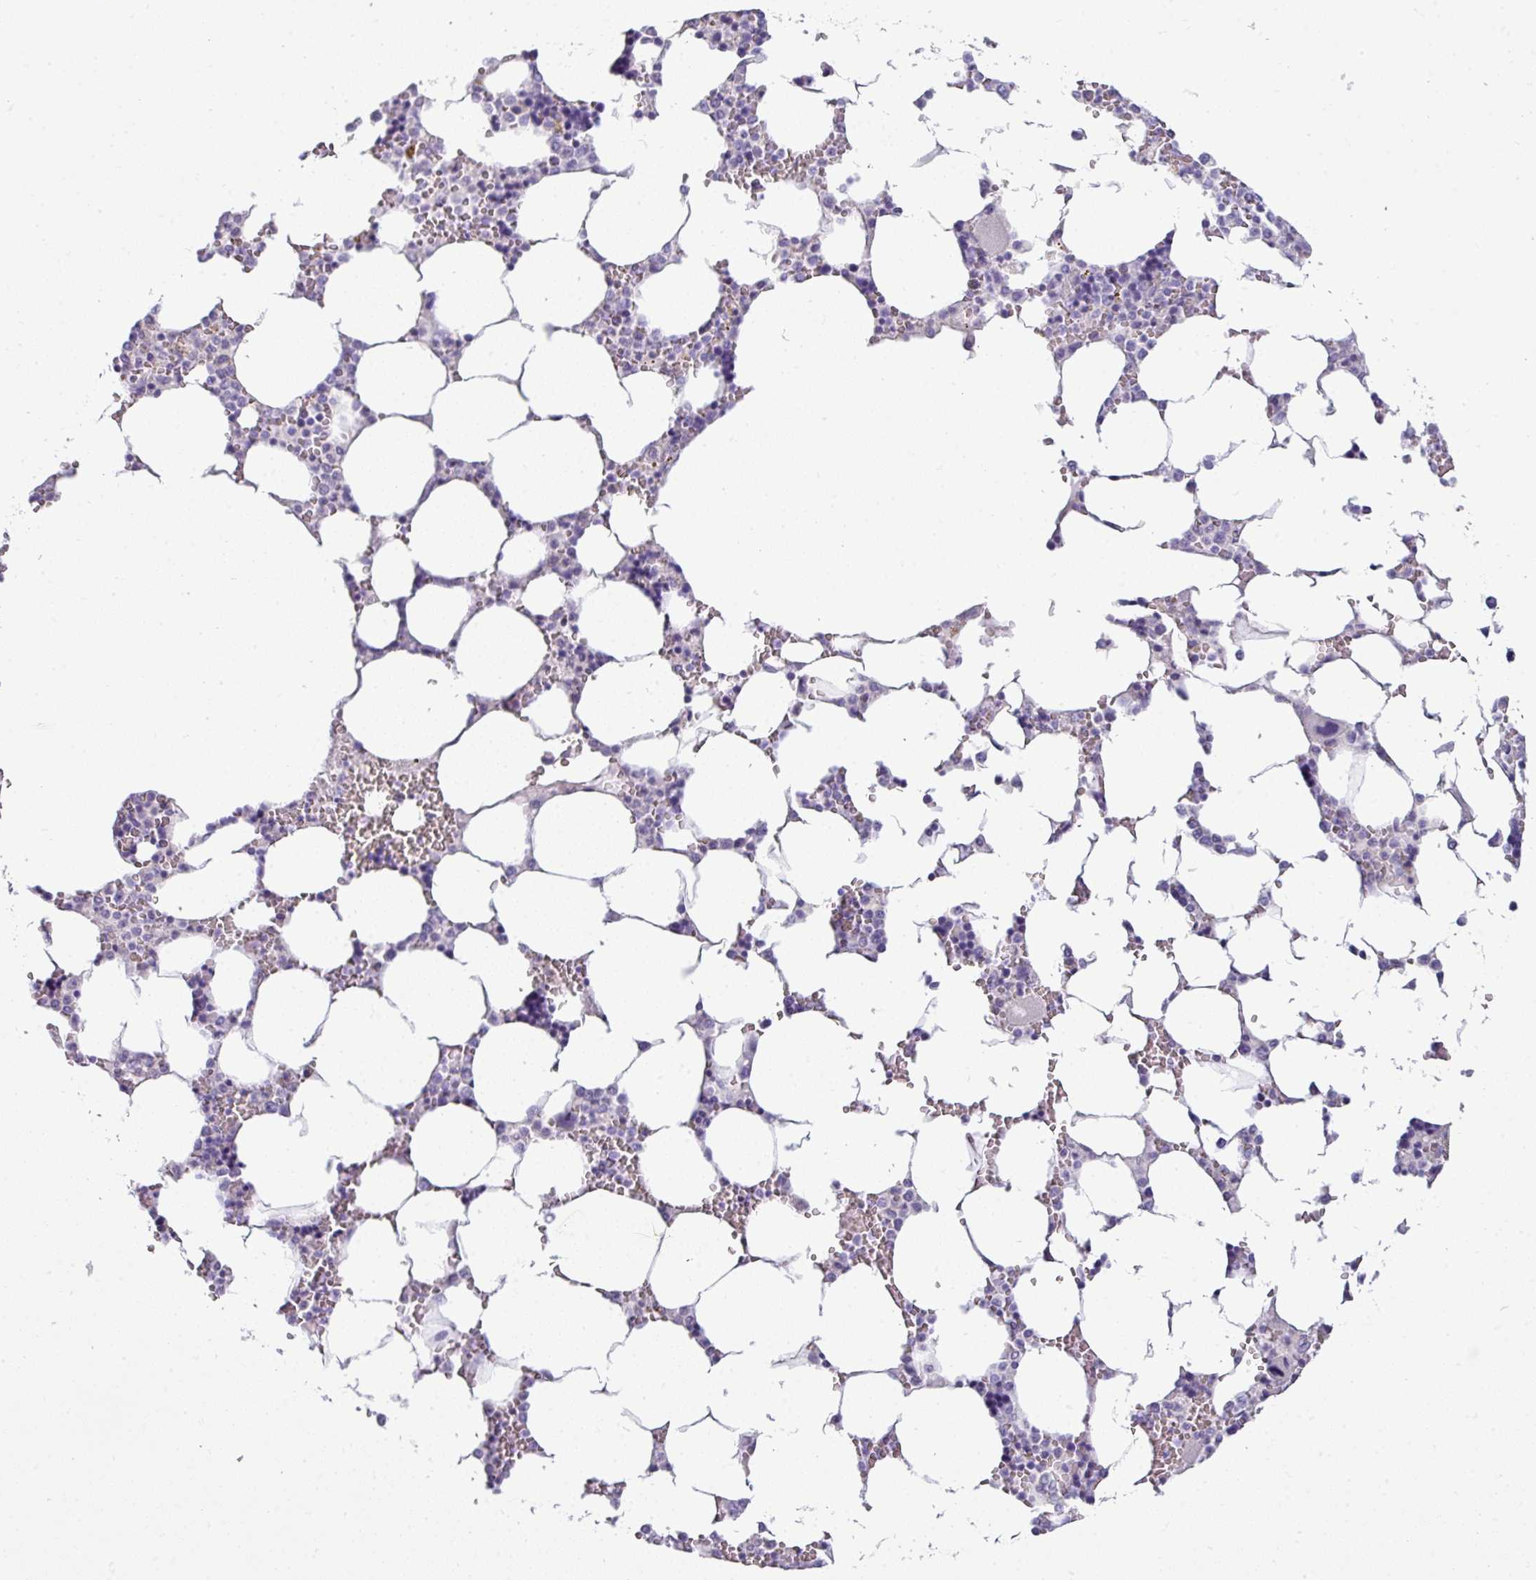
{"staining": {"intensity": "negative", "quantity": "none", "location": "none"}, "tissue": "bone marrow", "cell_type": "Hematopoietic cells", "image_type": "normal", "snomed": [{"axis": "morphology", "description": "Normal tissue, NOS"}, {"axis": "topography", "description": "Bone marrow"}], "caption": "High magnification brightfield microscopy of normal bone marrow stained with DAB (brown) and counterstained with hematoxylin (blue): hematopoietic cells show no significant staining. The staining is performed using DAB brown chromogen with nuclei counter-stained in using hematoxylin.", "gene": "VCX2", "patient": {"sex": "male", "age": 64}}